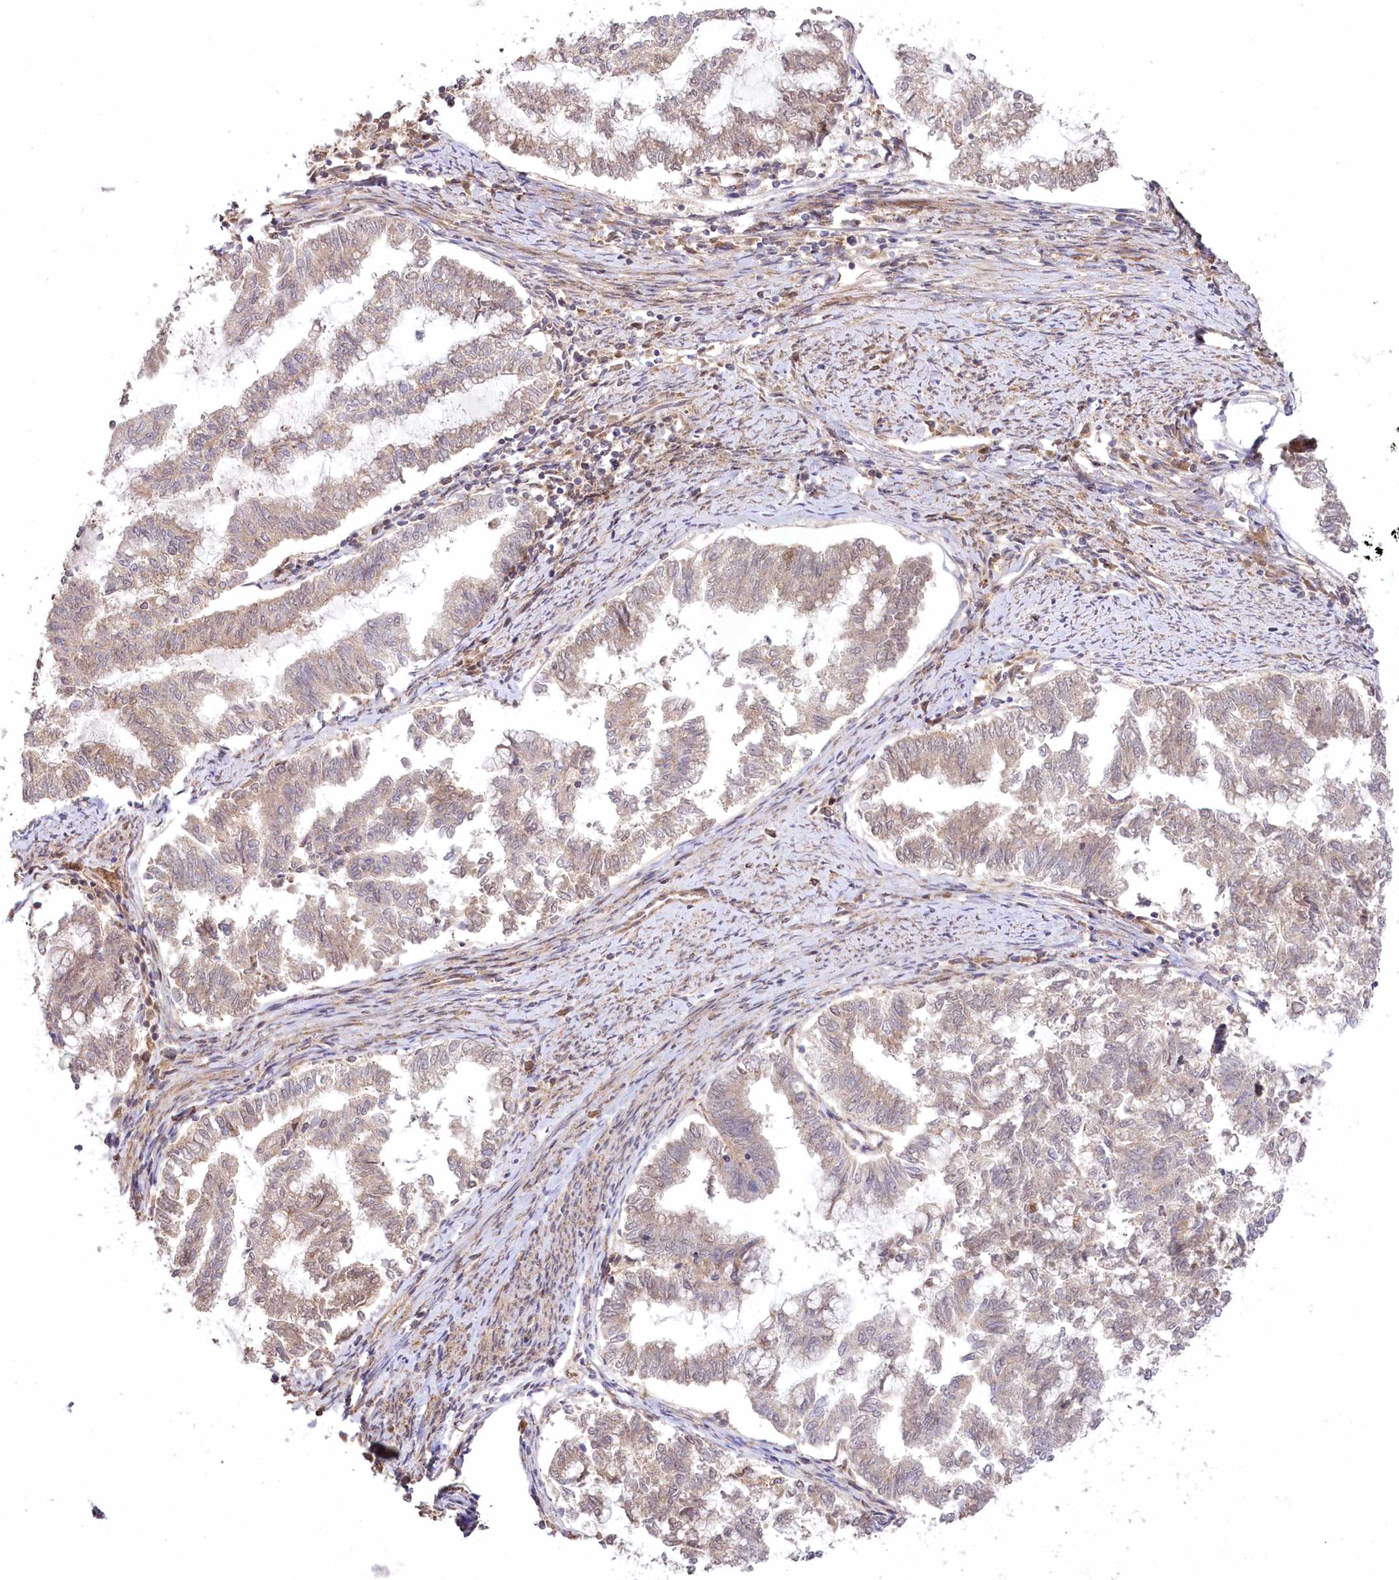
{"staining": {"intensity": "negative", "quantity": "none", "location": "none"}, "tissue": "endometrial cancer", "cell_type": "Tumor cells", "image_type": "cancer", "snomed": [{"axis": "morphology", "description": "Adenocarcinoma, NOS"}, {"axis": "topography", "description": "Endometrium"}], "caption": "A micrograph of adenocarcinoma (endometrial) stained for a protein exhibits no brown staining in tumor cells.", "gene": "CCDC91", "patient": {"sex": "female", "age": 79}}